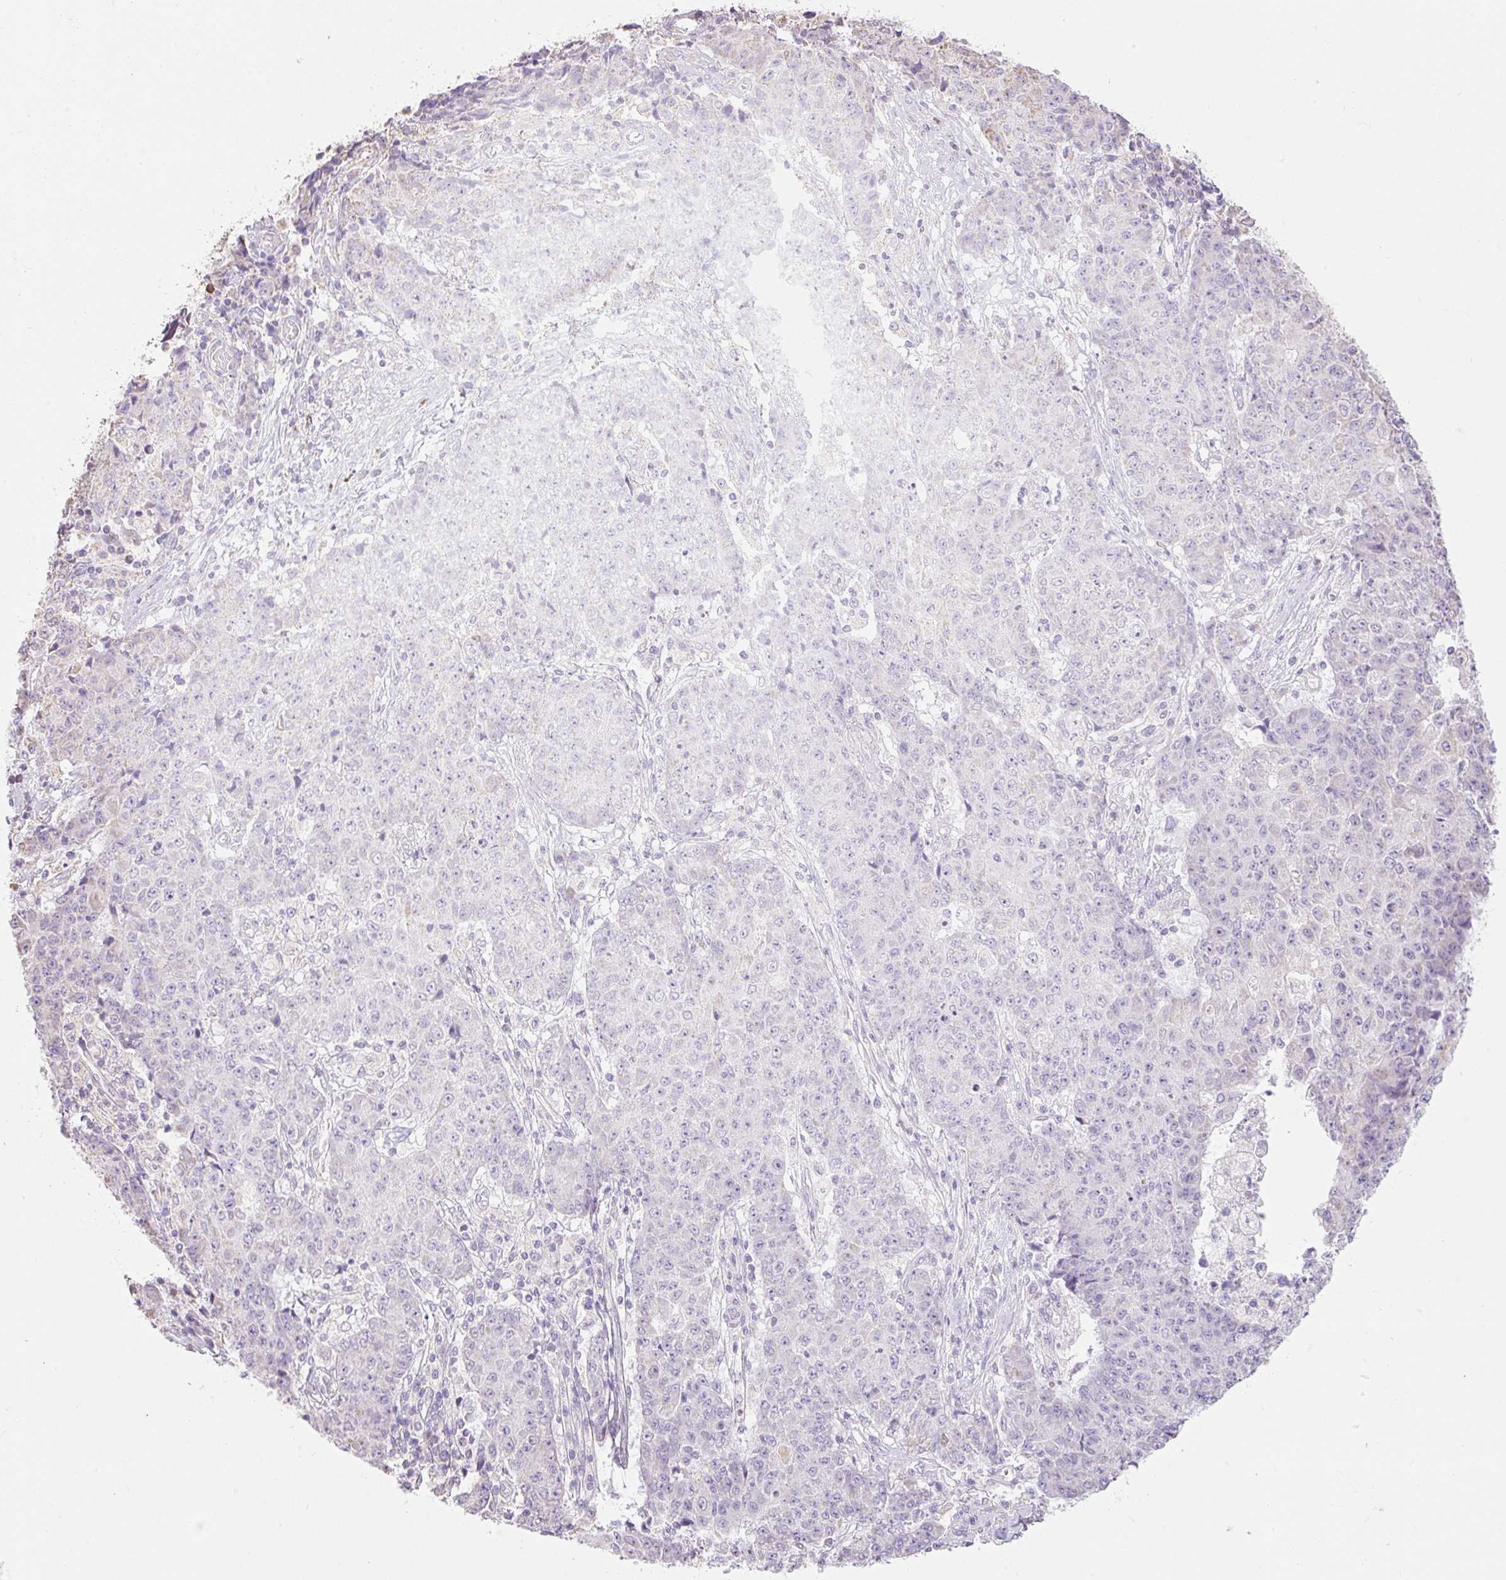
{"staining": {"intensity": "negative", "quantity": "none", "location": "none"}, "tissue": "ovarian cancer", "cell_type": "Tumor cells", "image_type": "cancer", "snomed": [{"axis": "morphology", "description": "Carcinoma, endometroid"}, {"axis": "topography", "description": "Ovary"}], "caption": "Tumor cells show no significant protein positivity in ovarian endometroid carcinoma.", "gene": "DHX35", "patient": {"sex": "female", "age": 42}}